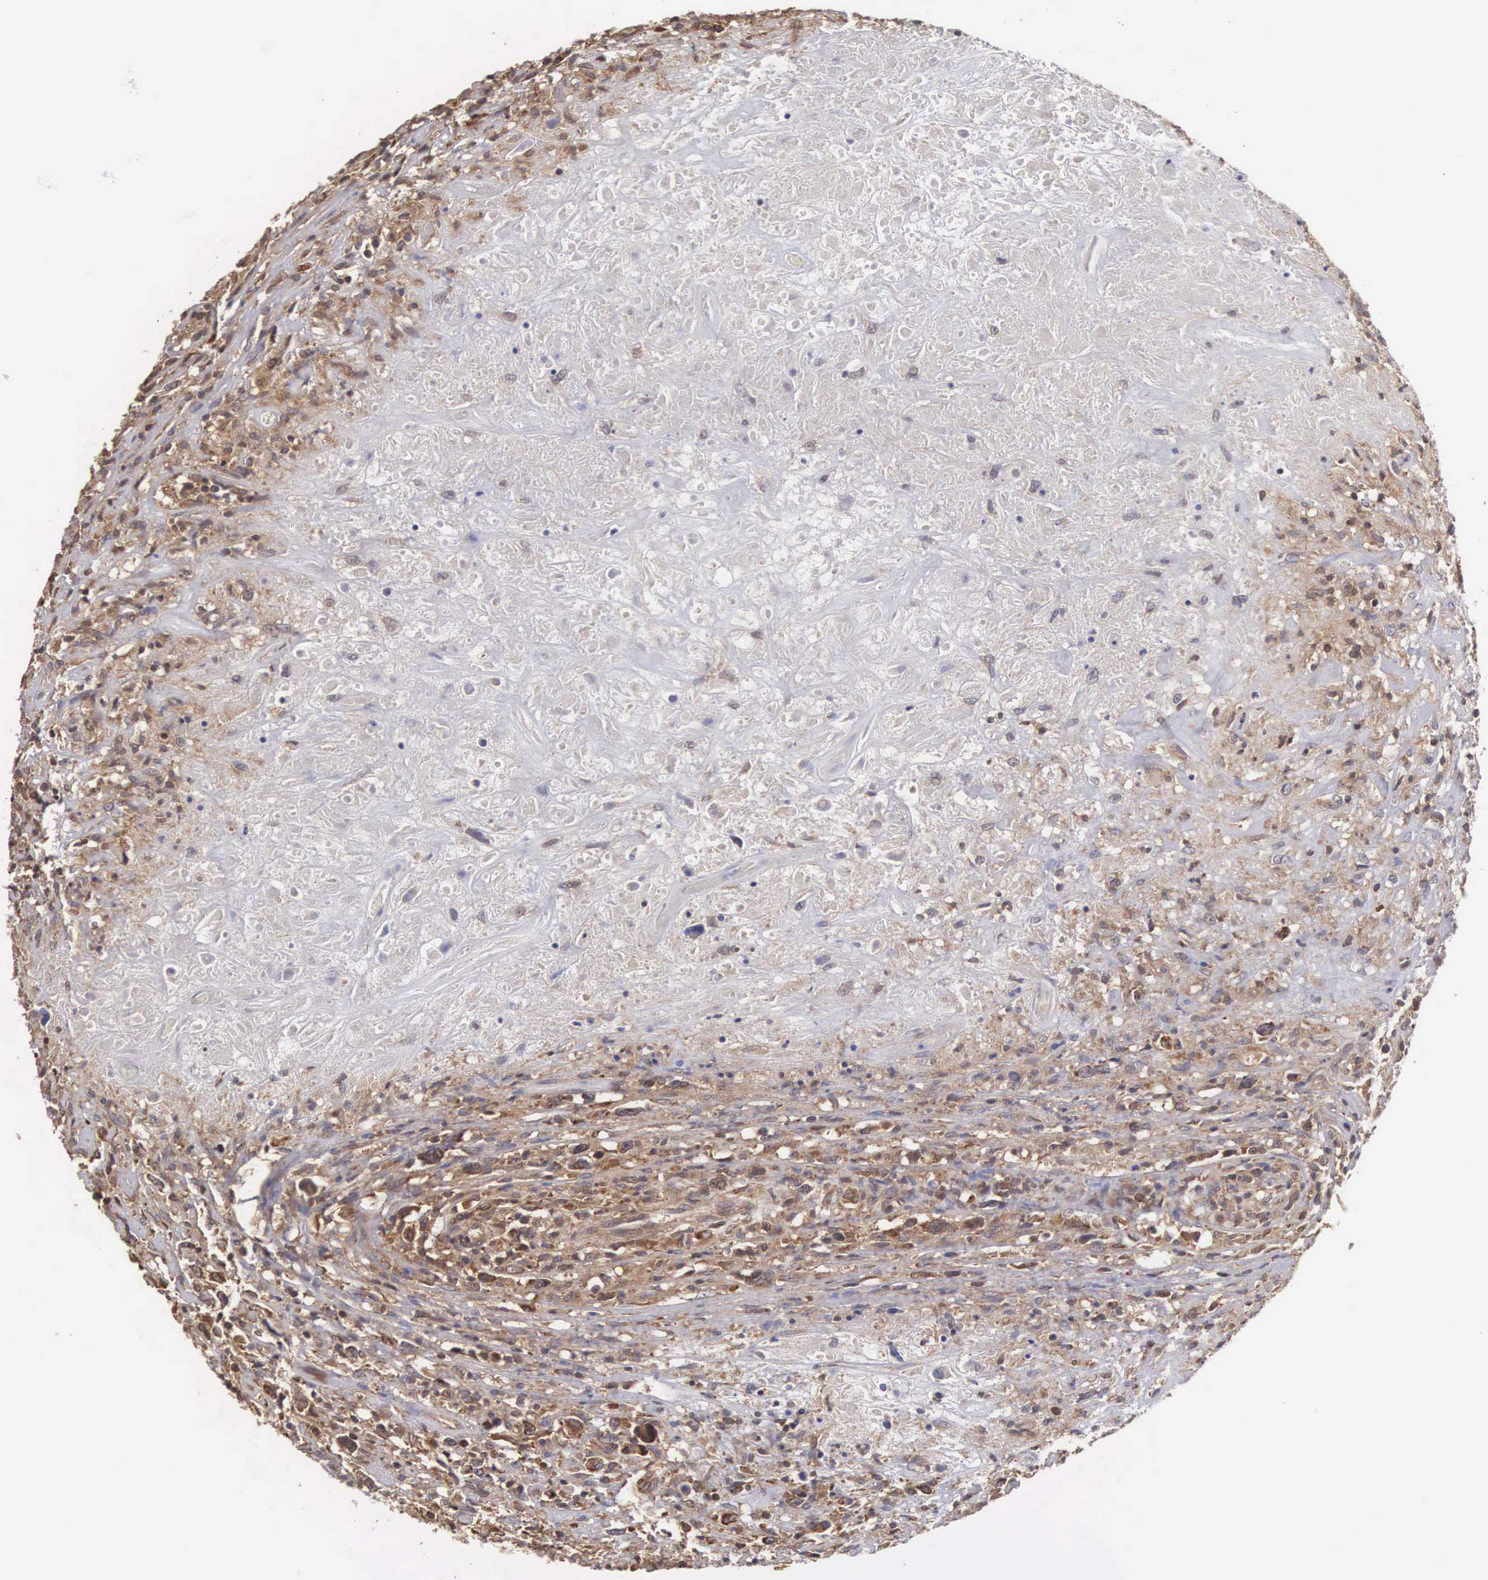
{"staining": {"intensity": "moderate", "quantity": ">75%", "location": "cytoplasmic/membranous"}, "tissue": "lymphoma", "cell_type": "Tumor cells", "image_type": "cancer", "snomed": [{"axis": "morphology", "description": "Hodgkin's disease, NOS"}, {"axis": "topography", "description": "Lymph node"}], "caption": "Tumor cells display moderate cytoplasmic/membranous staining in approximately >75% of cells in lymphoma.", "gene": "DHRS1", "patient": {"sex": "male", "age": 46}}